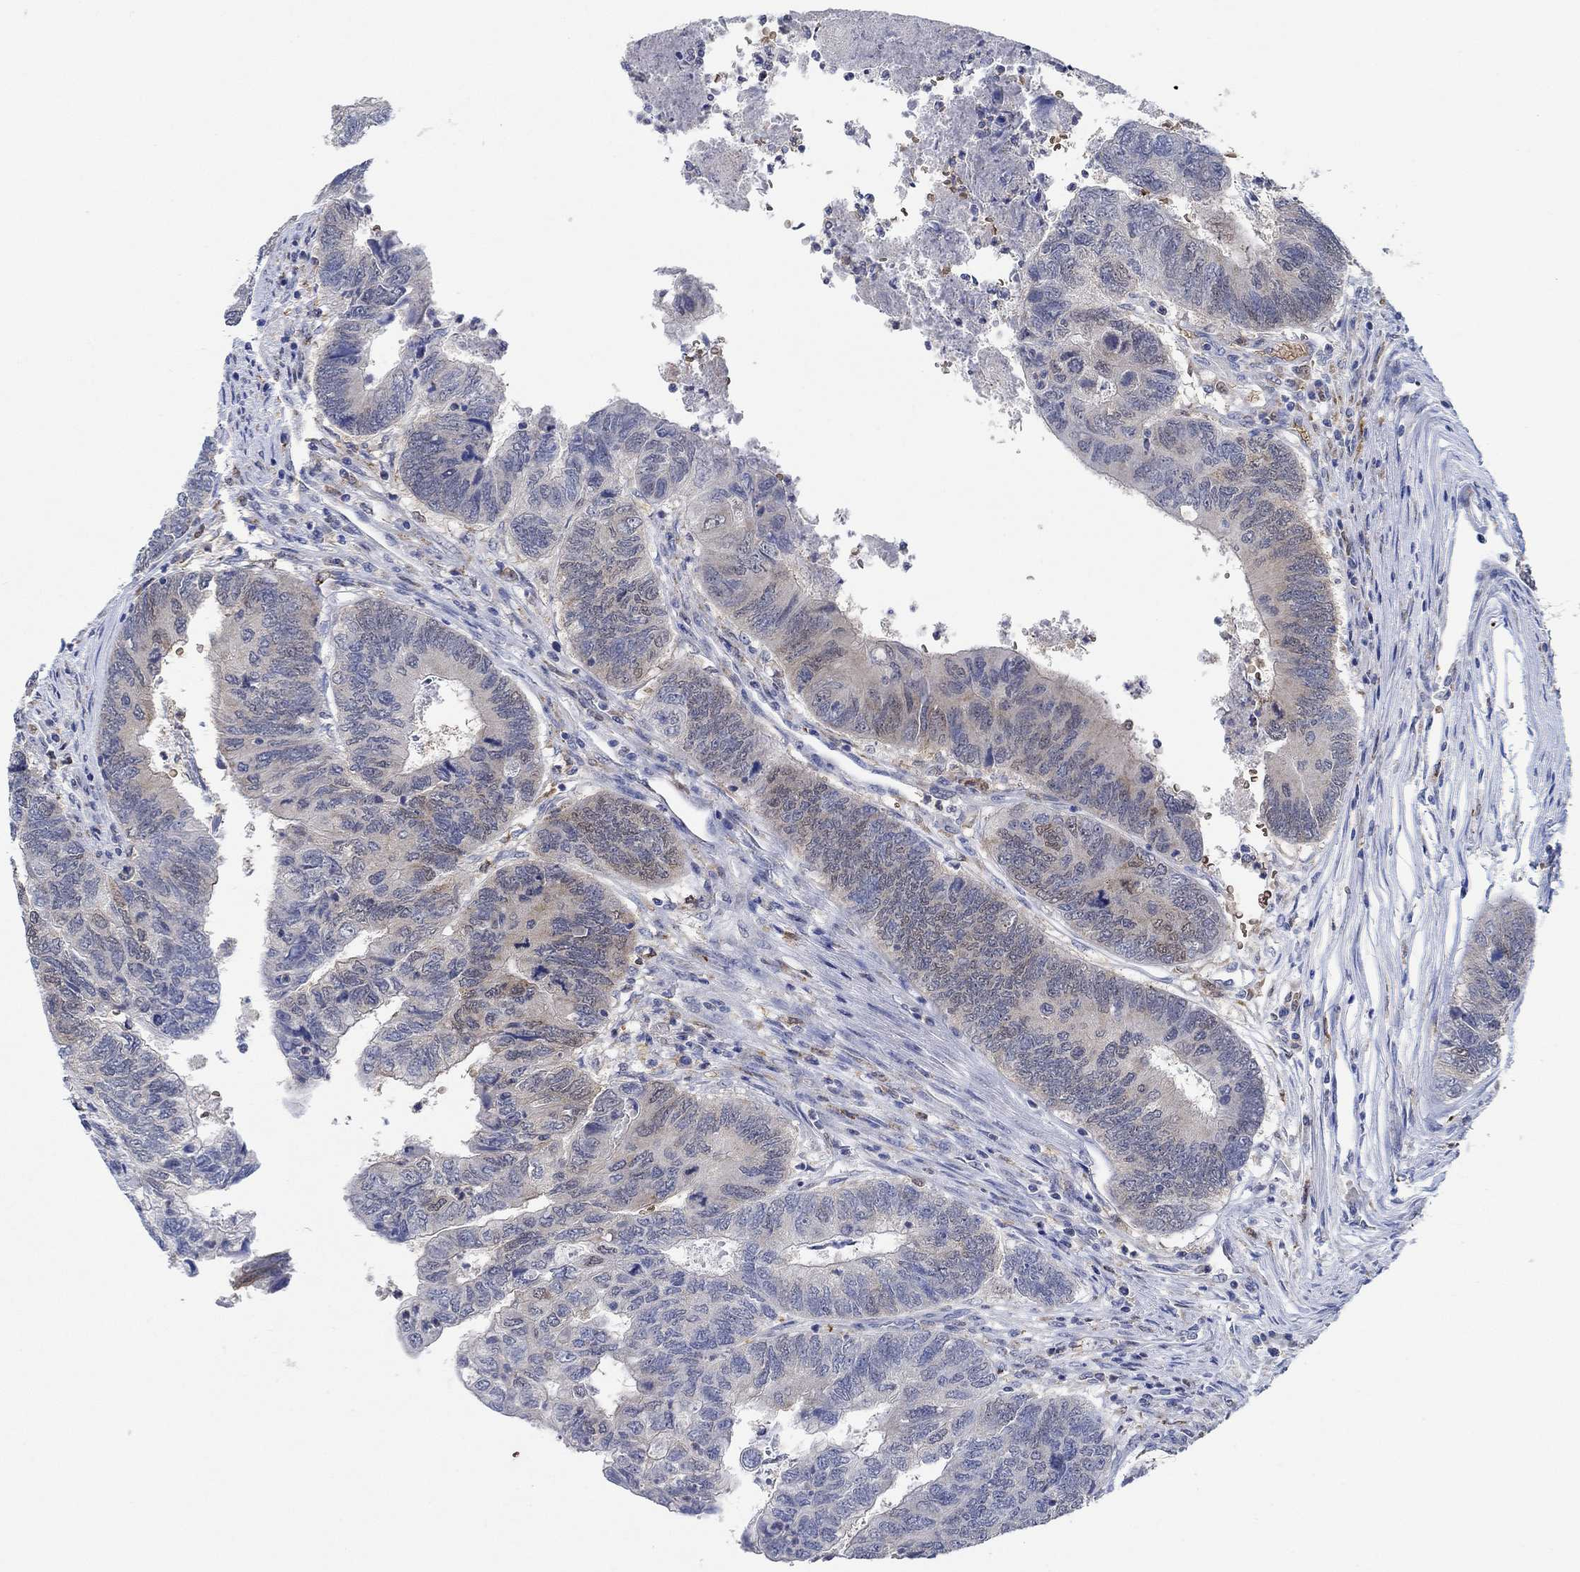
{"staining": {"intensity": "weak", "quantity": "25%-75%", "location": "cytoplasmic/membranous"}, "tissue": "colorectal cancer", "cell_type": "Tumor cells", "image_type": "cancer", "snomed": [{"axis": "morphology", "description": "Adenocarcinoma, NOS"}, {"axis": "topography", "description": "Colon"}], "caption": "Weak cytoplasmic/membranous expression is appreciated in approximately 25%-75% of tumor cells in colorectal adenocarcinoma.", "gene": "MPP1", "patient": {"sex": "female", "age": 67}}